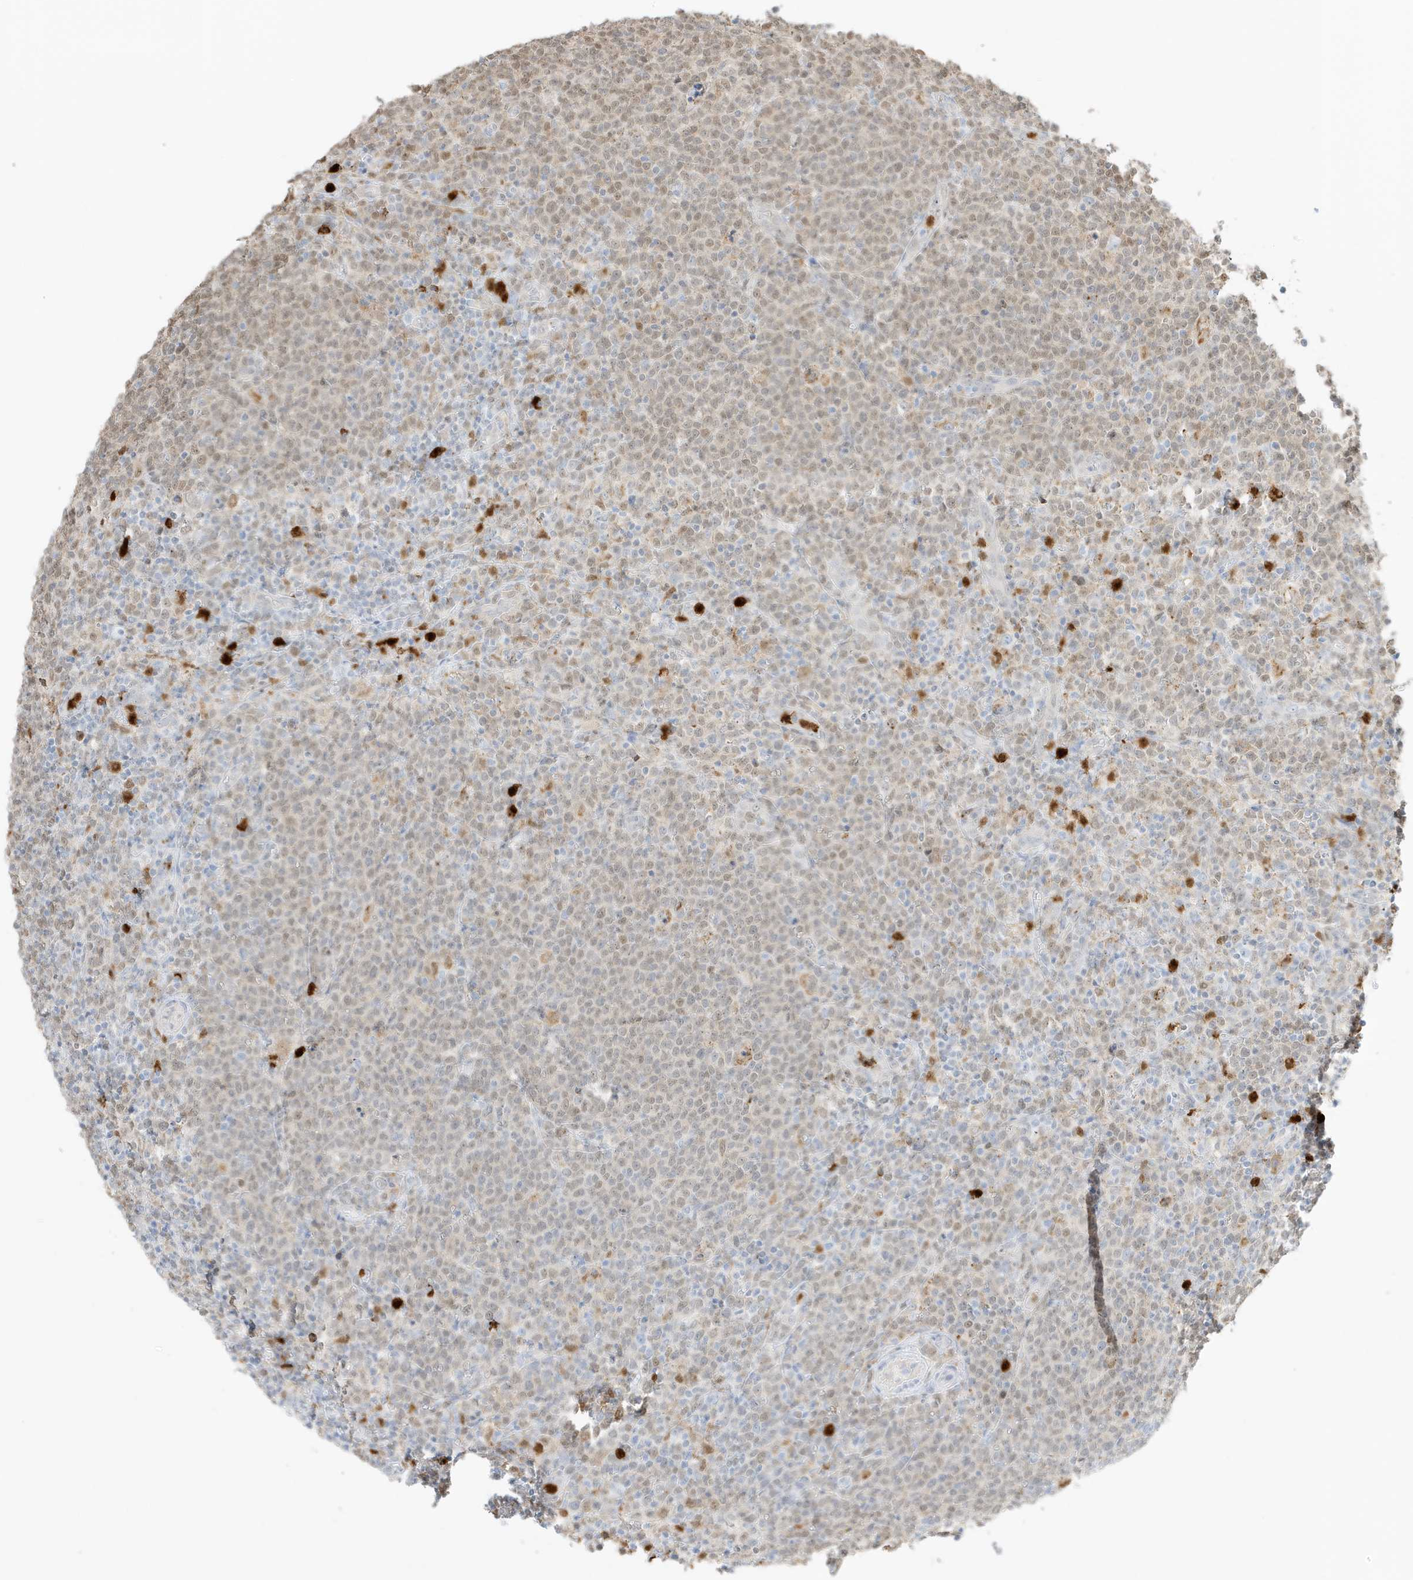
{"staining": {"intensity": "weak", "quantity": "25%-75%", "location": "nuclear"}, "tissue": "lymphoma", "cell_type": "Tumor cells", "image_type": "cancer", "snomed": [{"axis": "morphology", "description": "Malignant lymphoma, non-Hodgkin's type, High grade"}, {"axis": "topography", "description": "Lymph node"}], "caption": "A micrograph of high-grade malignant lymphoma, non-Hodgkin's type stained for a protein demonstrates weak nuclear brown staining in tumor cells.", "gene": "GCA", "patient": {"sex": "male", "age": 61}}